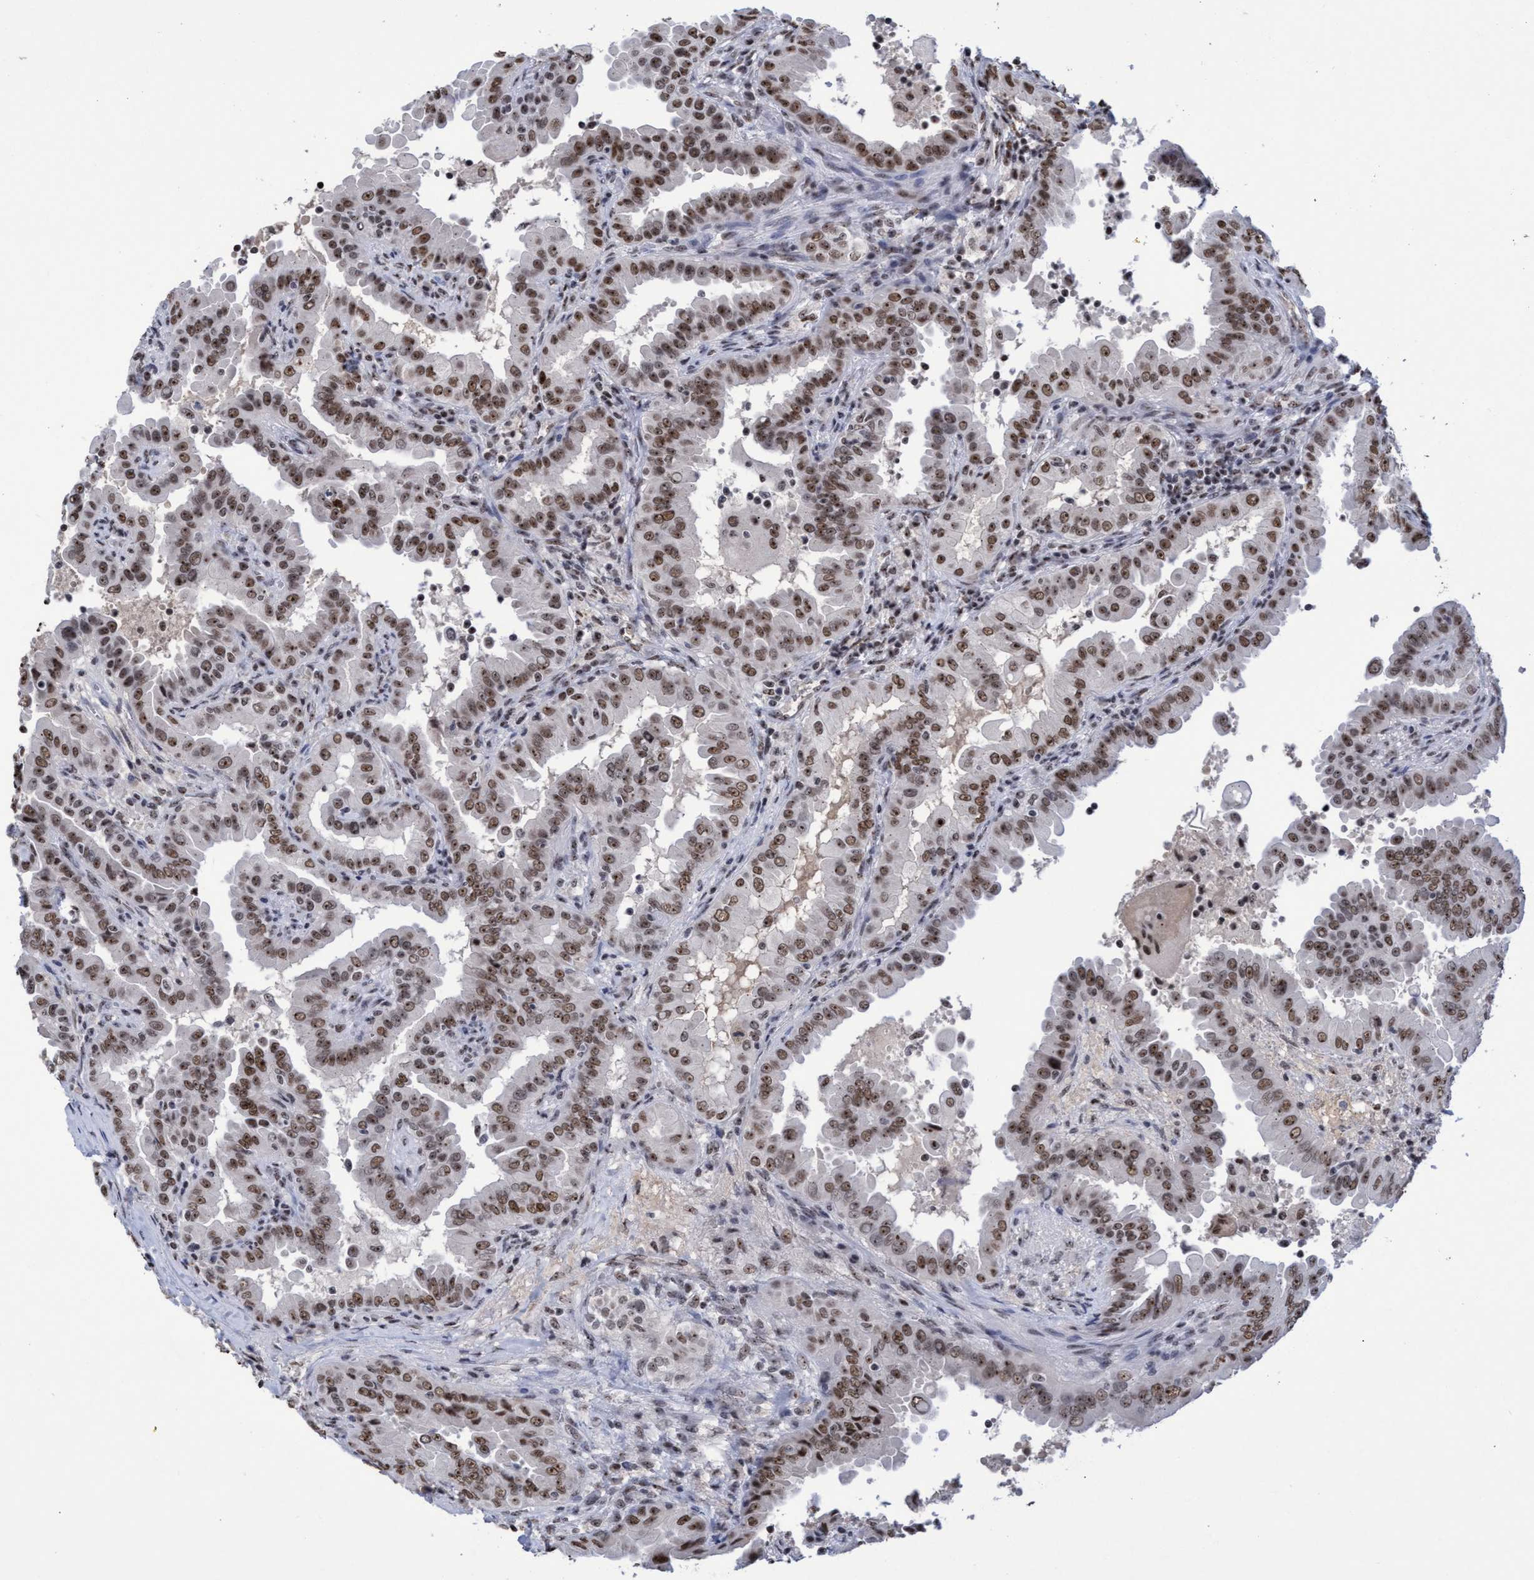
{"staining": {"intensity": "moderate", "quantity": ">75%", "location": "nuclear"}, "tissue": "thyroid cancer", "cell_type": "Tumor cells", "image_type": "cancer", "snomed": [{"axis": "morphology", "description": "Papillary adenocarcinoma, NOS"}, {"axis": "topography", "description": "Thyroid gland"}], "caption": "Immunohistochemical staining of human thyroid papillary adenocarcinoma demonstrates medium levels of moderate nuclear protein staining in about >75% of tumor cells. (Brightfield microscopy of DAB IHC at high magnification).", "gene": "EFCAB10", "patient": {"sex": "male", "age": 33}}